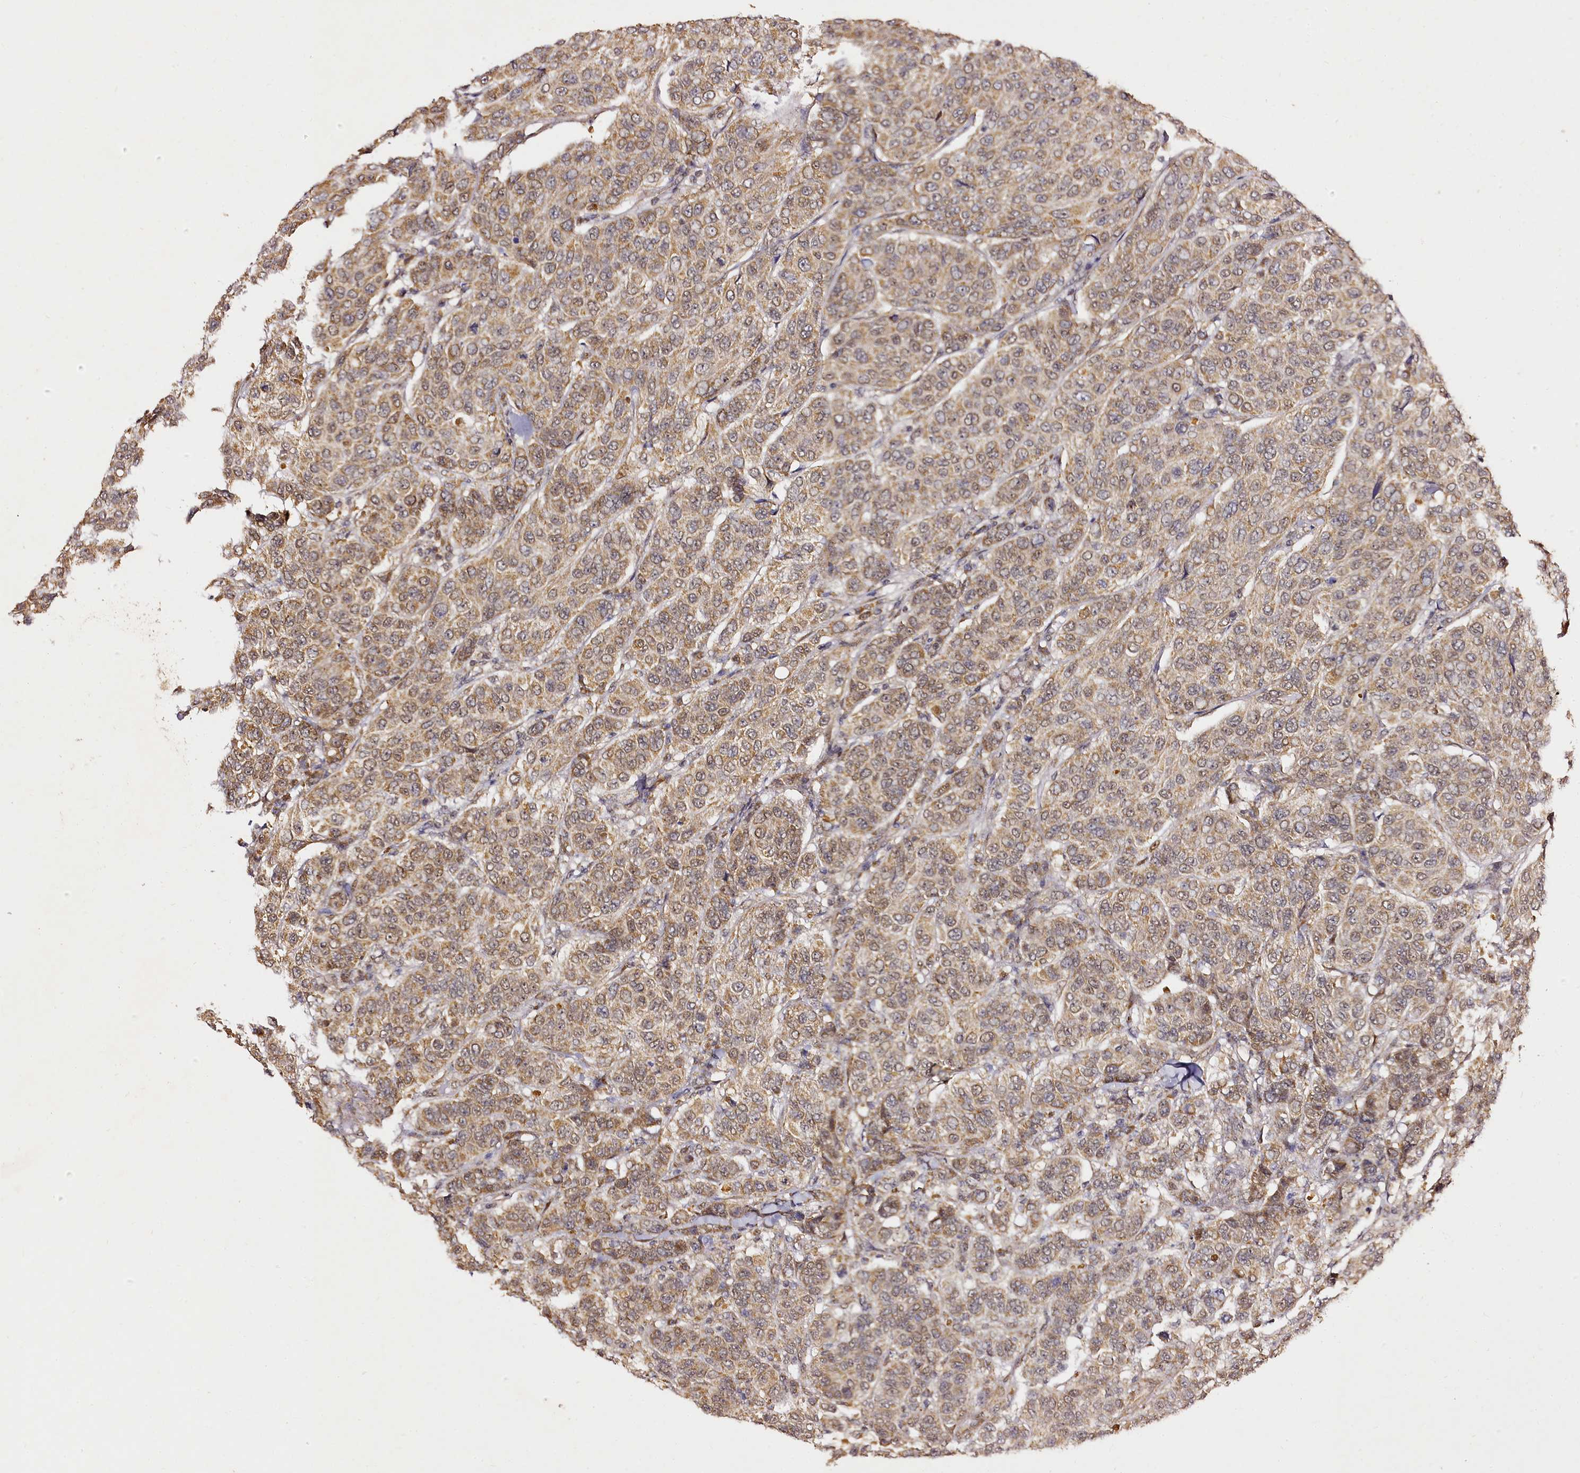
{"staining": {"intensity": "moderate", "quantity": ">75%", "location": "cytoplasmic/membranous,nuclear"}, "tissue": "breast cancer", "cell_type": "Tumor cells", "image_type": "cancer", "snomed": [{"axis": "morphology", "description": "Duct carcinoma"}, {"axis": "topography", "description": "Breast"}], "caption": "Immunohistochemical staining of human breast intraductal carcinoma exhibits medium levels of moderate cytoplasmic/membranous and nuclear protein positivity in approximately >75% of tumor cells.", "gene": "EDIL3", "patient": {"sex": "female", "age": 55}}